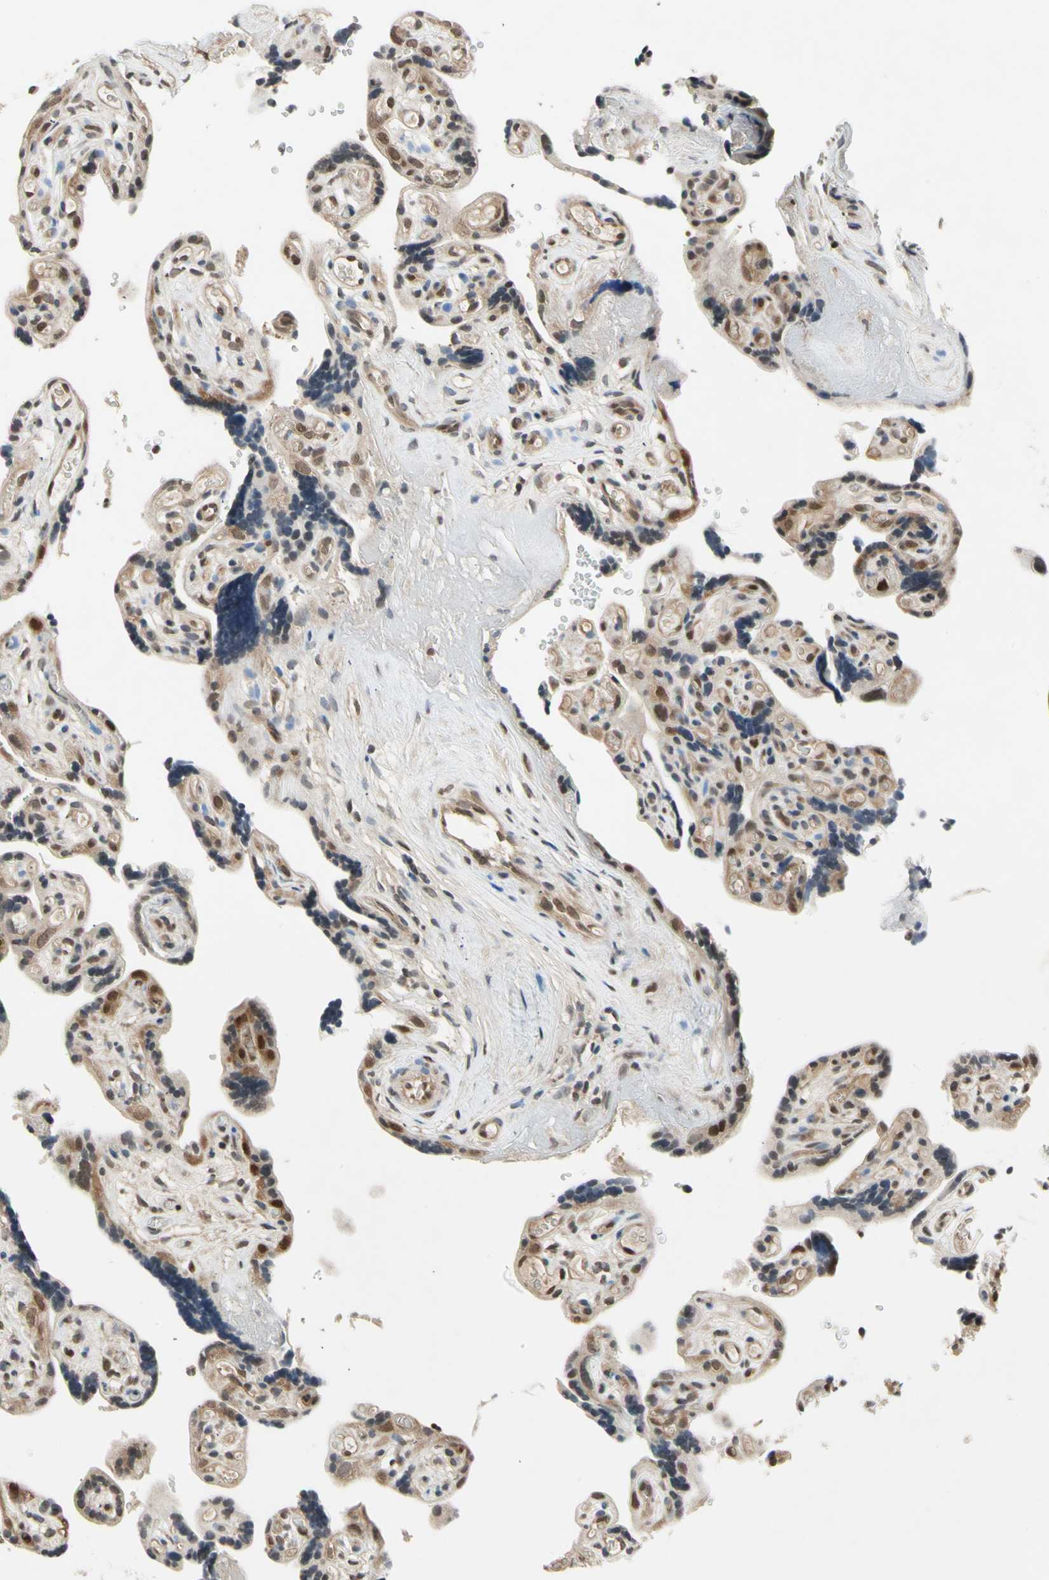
{"staining": {"intensity": "weak", "quantity": "25%-75%", "location": "cytoplasmic/membranous"}, "tissue": "placenta", "cell_type": "Decidual cells", "image_type": "normal", "snomed": [{"axis": "morphology", "description": "Normal tissue, NOS"}, {"axis": "topography", "description": "Placenta"}], "caption": "Placenta stained with DAB immunohistochemistry (IHC) shows low levels of weak cytoplasmic/membranous staining in approximately 25%-75% of decidual cells.", "gene": "GSR", "patient": {"sex": "female", "age": 30}}